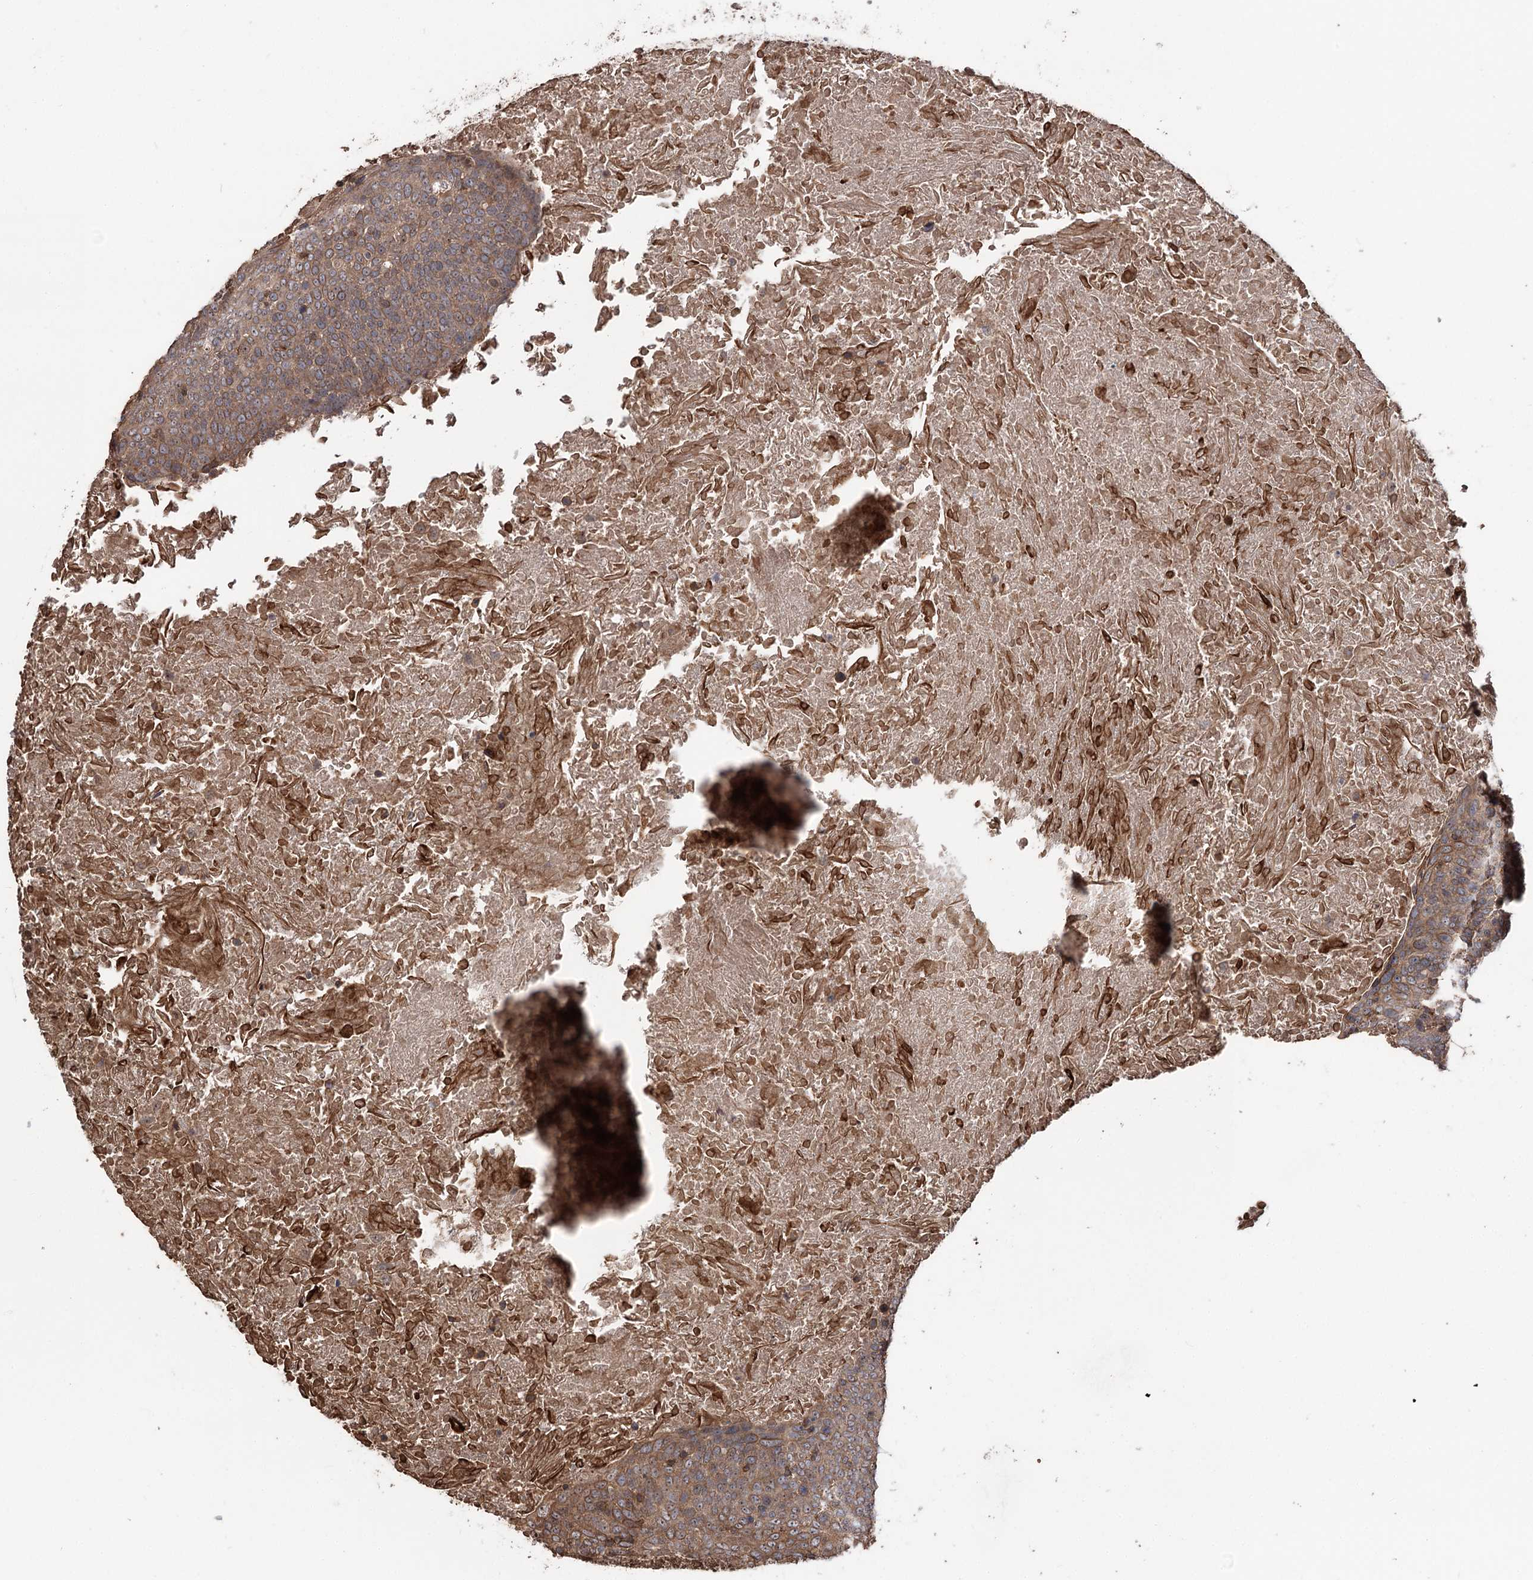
{"staining": {"intensity": "moderate", "quantity": ">75%", "location": "cytoplasmic/membranous"}, "tissue": "head and neck cancer", "cell_type": "Tumor cells", "image_type": "cancer", "snomed": [{"axis": "morphology", "description": "Squamous cell carcinoma, NOS"}, {"axis": "morphology", "description": "Squamous cell carcinoma, metastatic, NOS"}, {"axis": "topography", "description": "Lymph node"}, {"axis": "topography", "description": "Head-Neck"}], "caption": "Immunohistochemical staining of human squamous cell carcinoma (head and neck) shows moderate cytoplasmic/membranous protein staining in approximately >75% of tumor cells.", "gene": "FAM53B", "patient": {"sex": "male", "age": 62}}